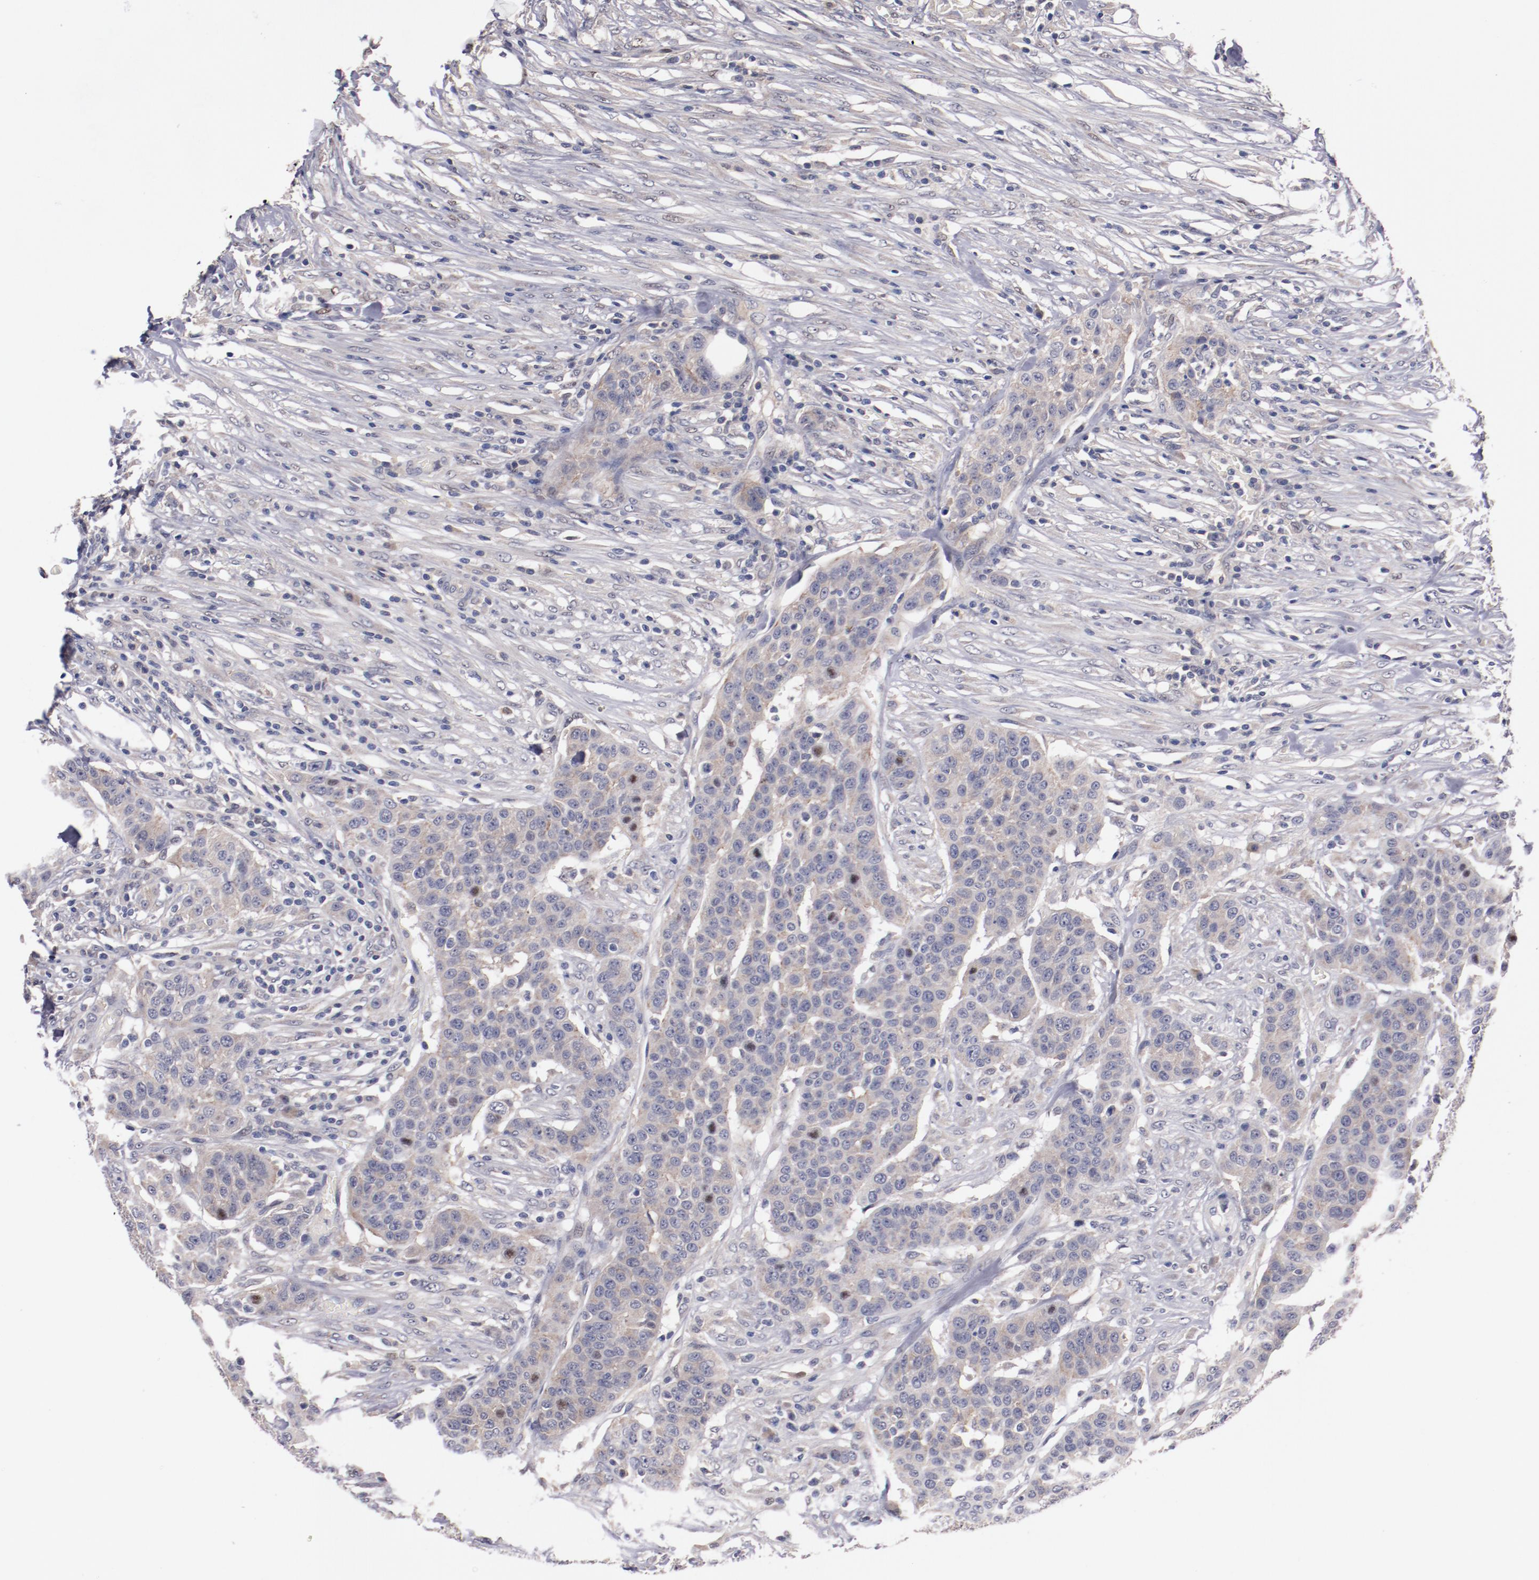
{"staining": {"intensity": "weak", "quantity": ">75%", "location": "cytoplasmic/membranous"}, "tissue": "urothelial cancer", "cell_type": "Tumor cells", "image_type": "cancer", "snomed": [{"axis": "morphology", "description": "Urothelial carcinoma, High grade"}, {"axis": "topography", "description": "Urinary bladder"}], "caption": "Protein staining exhibits weak cytoplasmic/membranous expression in about >75% of tumor cells in urothelial cancer.", "gene": "FAM81A", "patient": {"sex": "male", "age": 74}}